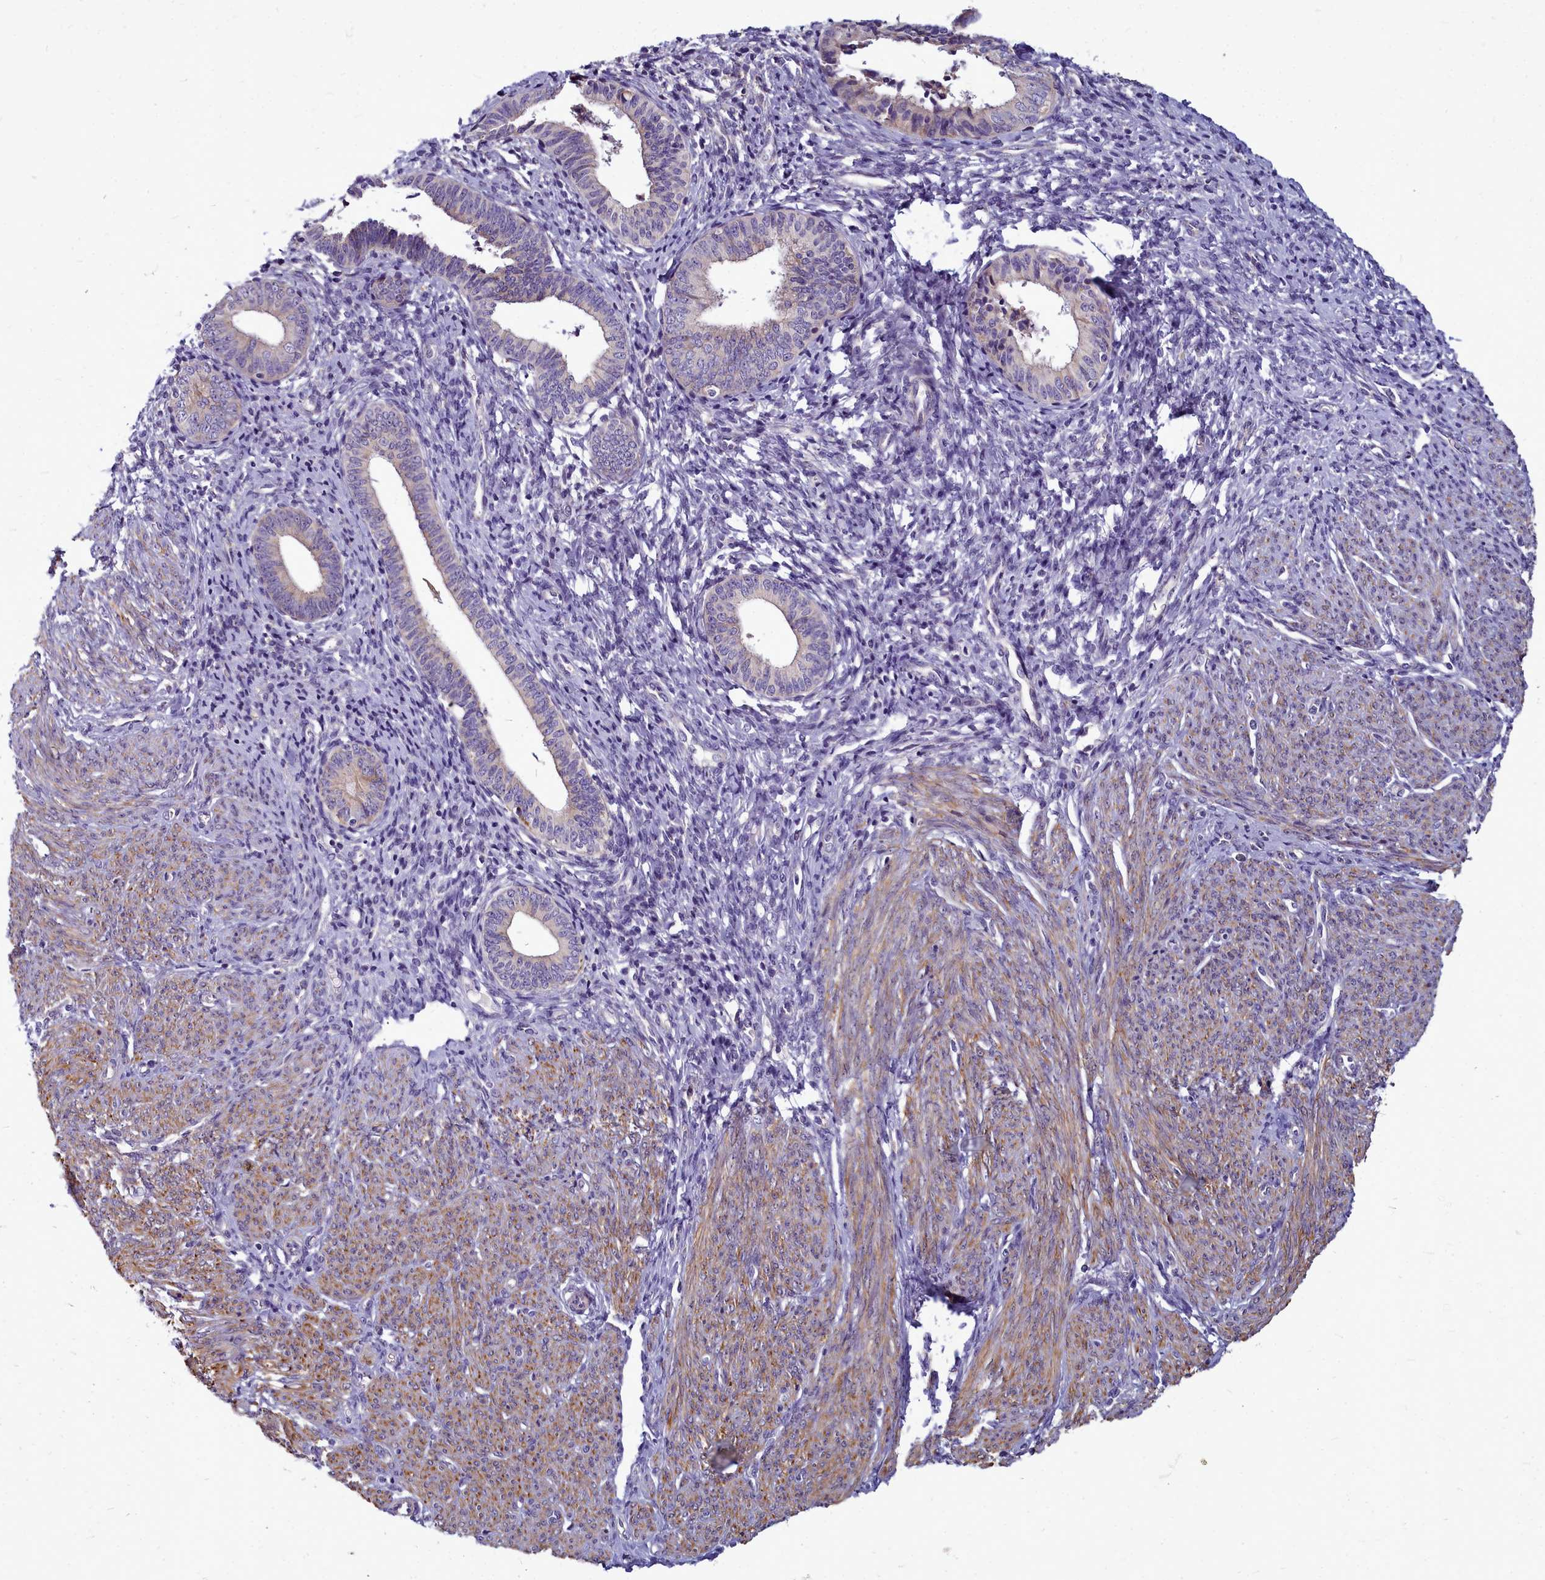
{"staining": {"intensity": "weak", "quantity": "25%-75%", "location": "cytoplasmic/membranous"}, "tissue": "endometrial cancer", "cell_type": "Tumor cells", "image_type": "cancer", "snomed": [{"axis": "morphology", "description": "Adenocarcinoma, NOS"}, {"axis": "topography", "description": "Endometrium"}], "caption": "This is an image of IHC staining of endometrial cancer, which shows weak expression in the cytoplasmic/membranous of tumor cells.", "gene": "SMPD4", "patient": {"sex": "female", "age": 79}}